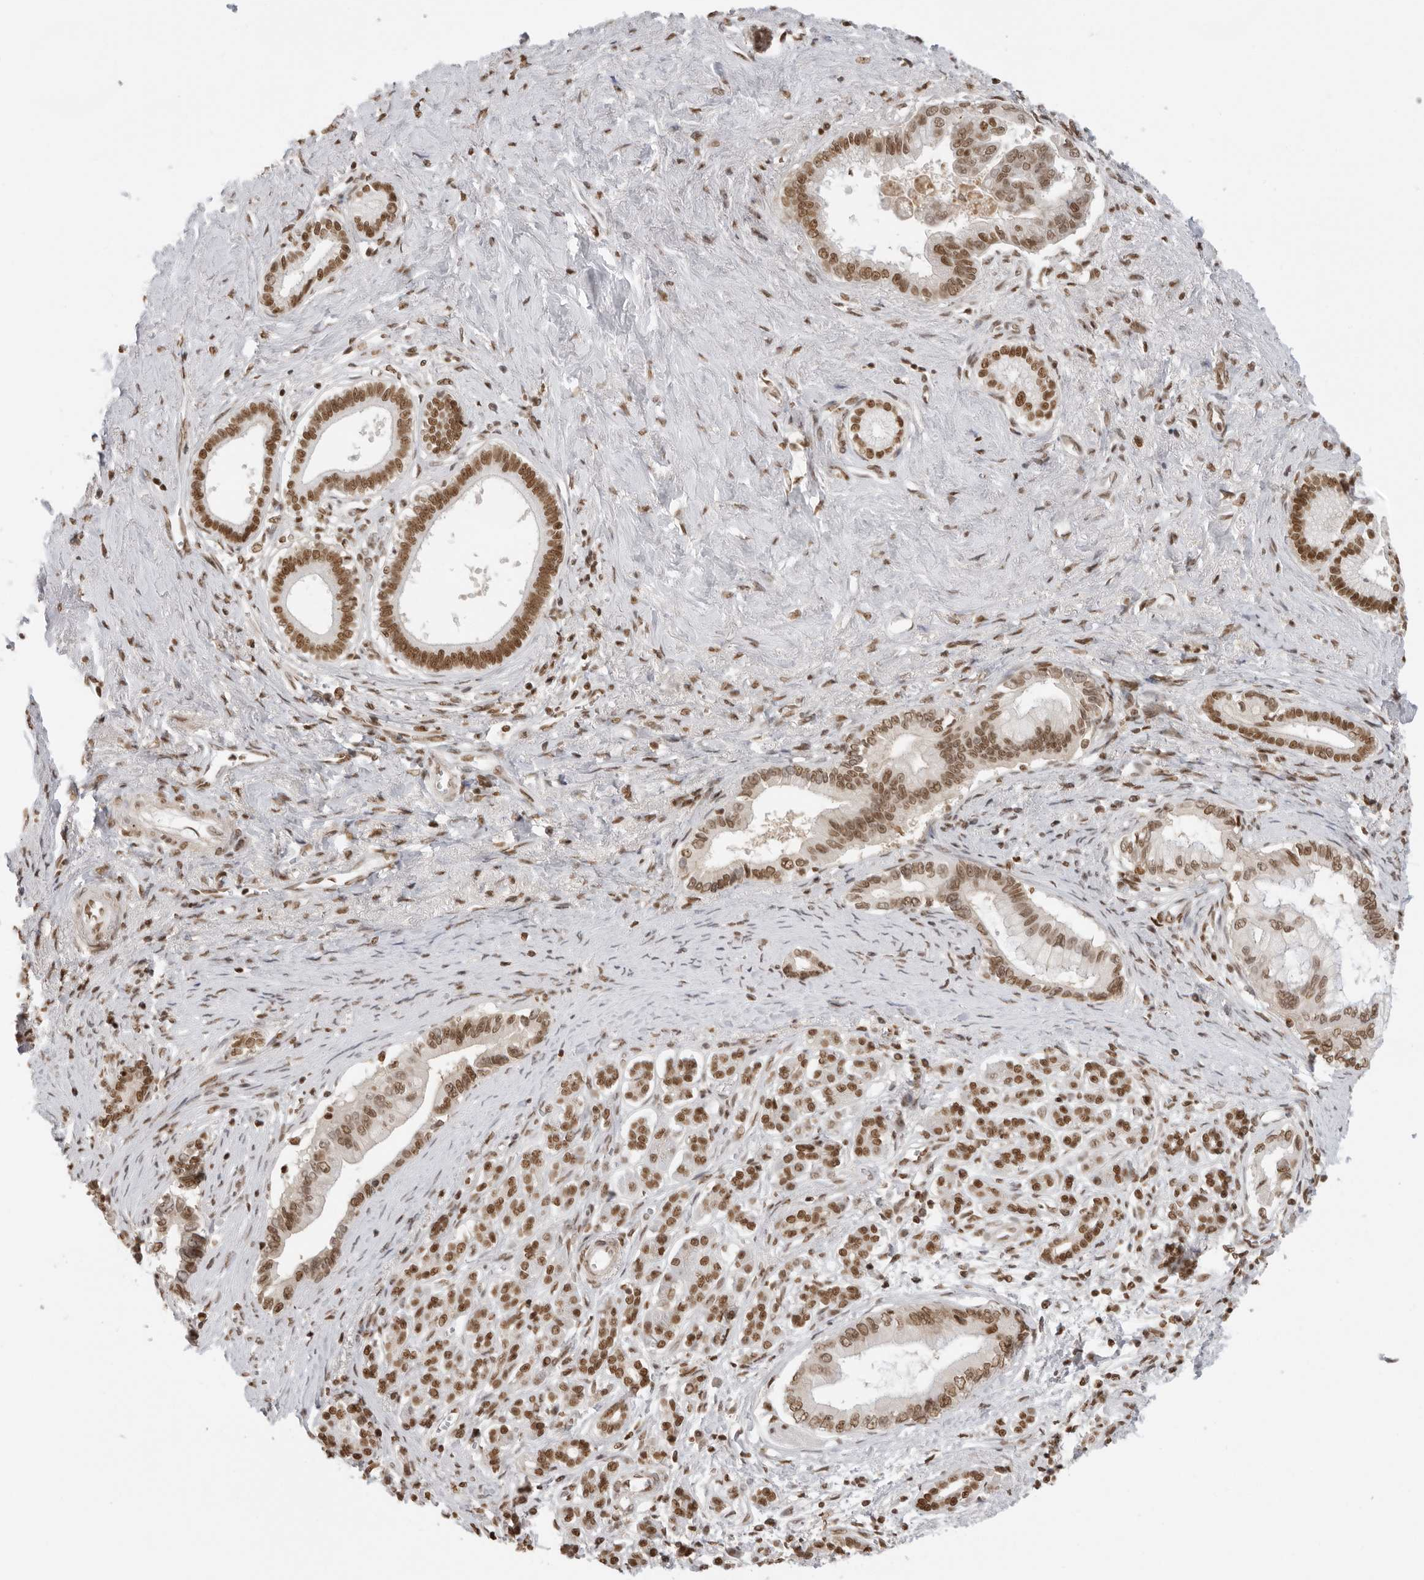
{"staining": {"intensity": "moderate", "quantity": ">75%", "location": "nuclear"}, "tissue": "pancreatic cancer", "cell_type": "Tumor cells", "image_type": "cancer", "snomed": [{"axis": "morphology", "description": "Adenocarcinoma, NOS"}, {"axis": "topography", "description": "Pancreas"}], "caption": "Protein expression analysis of adenocarcinoma (pancreatic) exhibits moderate nuclear expression in about >75% of tumor cells. (IHC, brightfield microscopy, high magnification).", "gene": "RPA2", "patient": {"sex": "male", "age": 78}}